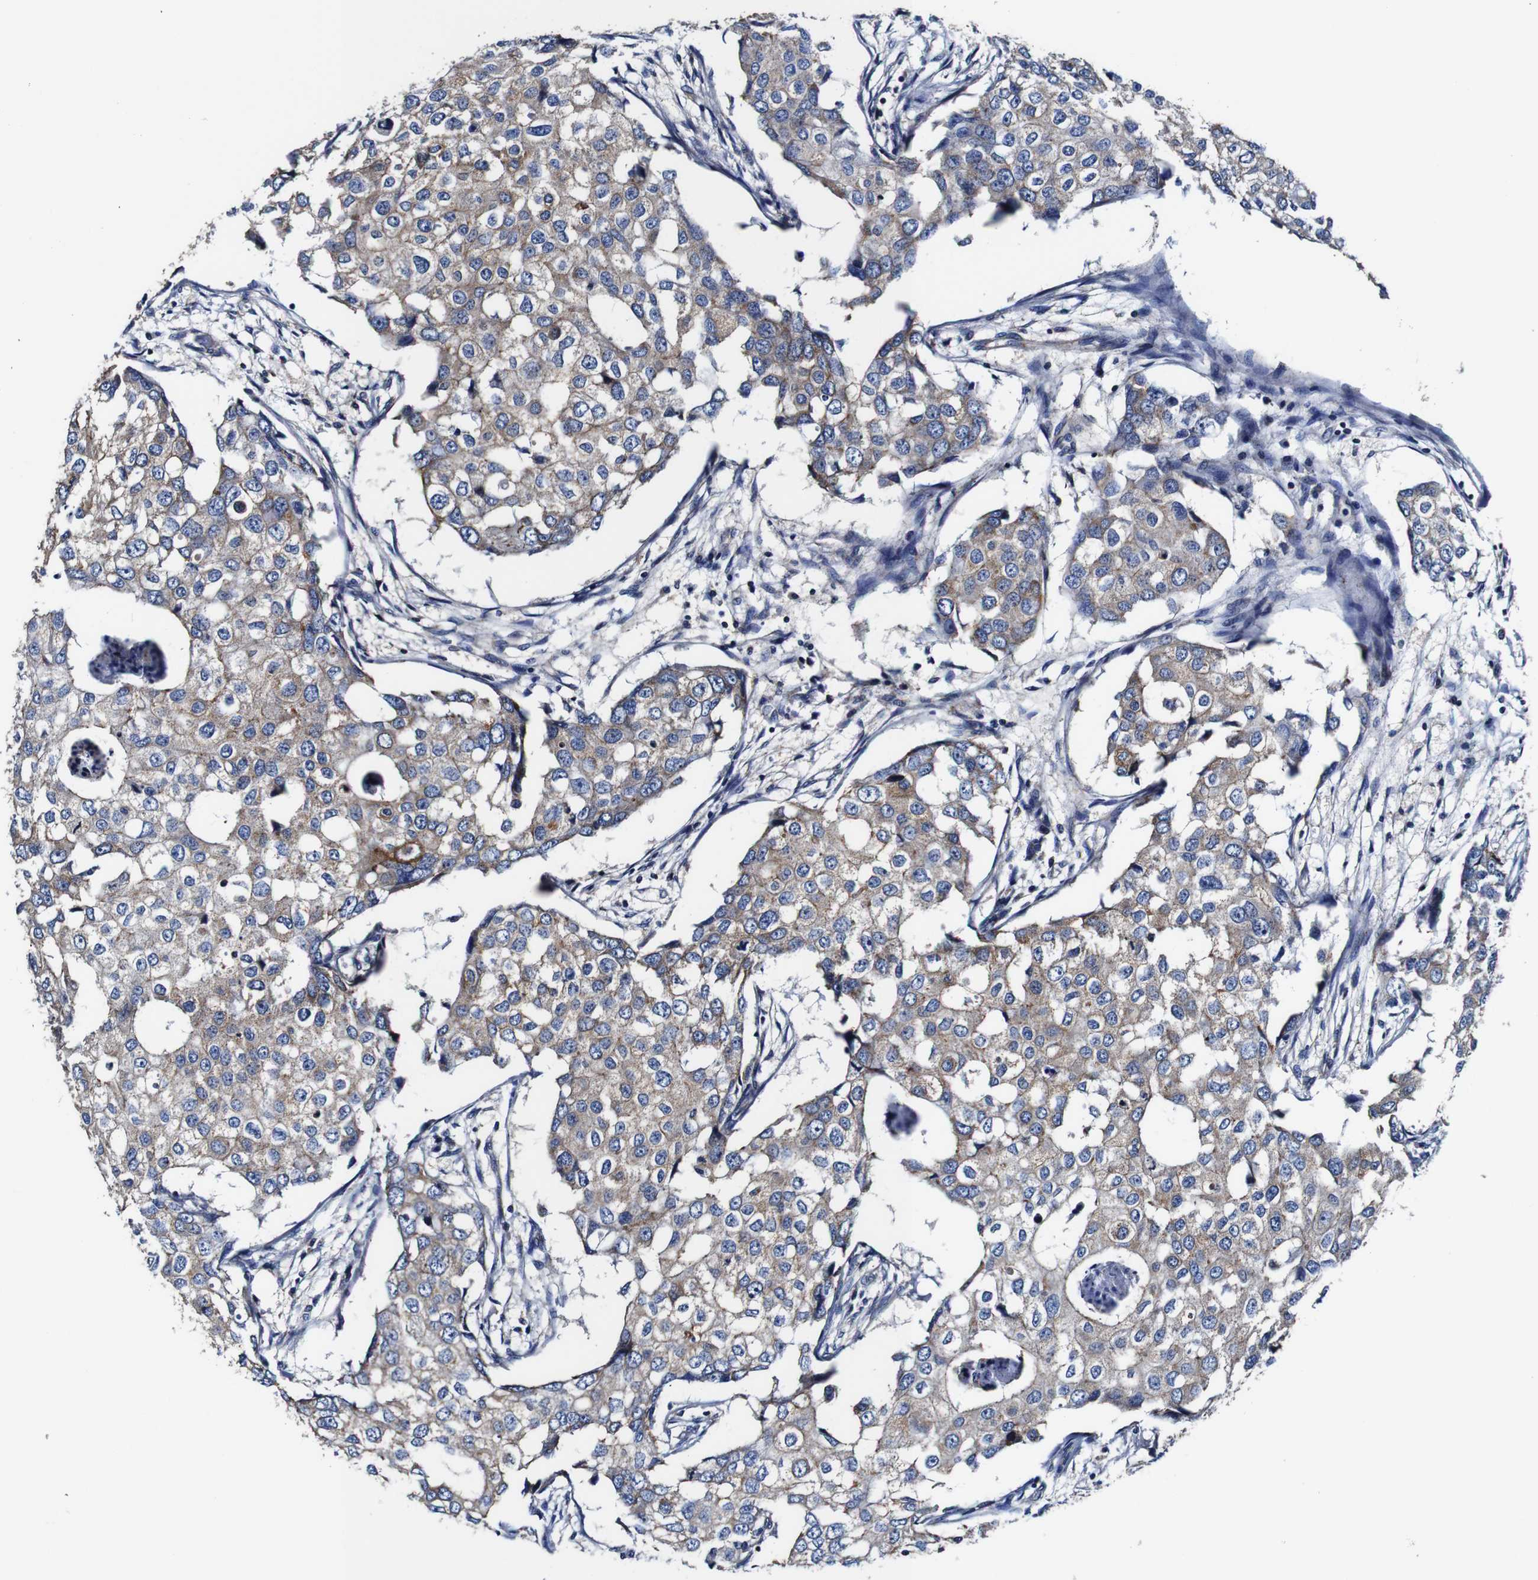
{"staining": {"intensity": "weak", "quantity": "25%-75%", "location": "cytoplasmic/membranous"}, "tissue": "breast cancer", "cell_type": "Tumor cells", "image_type": "cancer", "snomed": [{"axis": "morphology", "description": "Duct carcinoma"}, {"axis": "topography", "description": "Breast"}], "caption": "Breast cancer (infiltrating ductal carcinoma) tissue exhibits weak cytoplasmic/membranous expression in about 25%-75% of tumor cells", "gene": "PDCD6IP", "patient": {"sex": "female", "age": 27}}